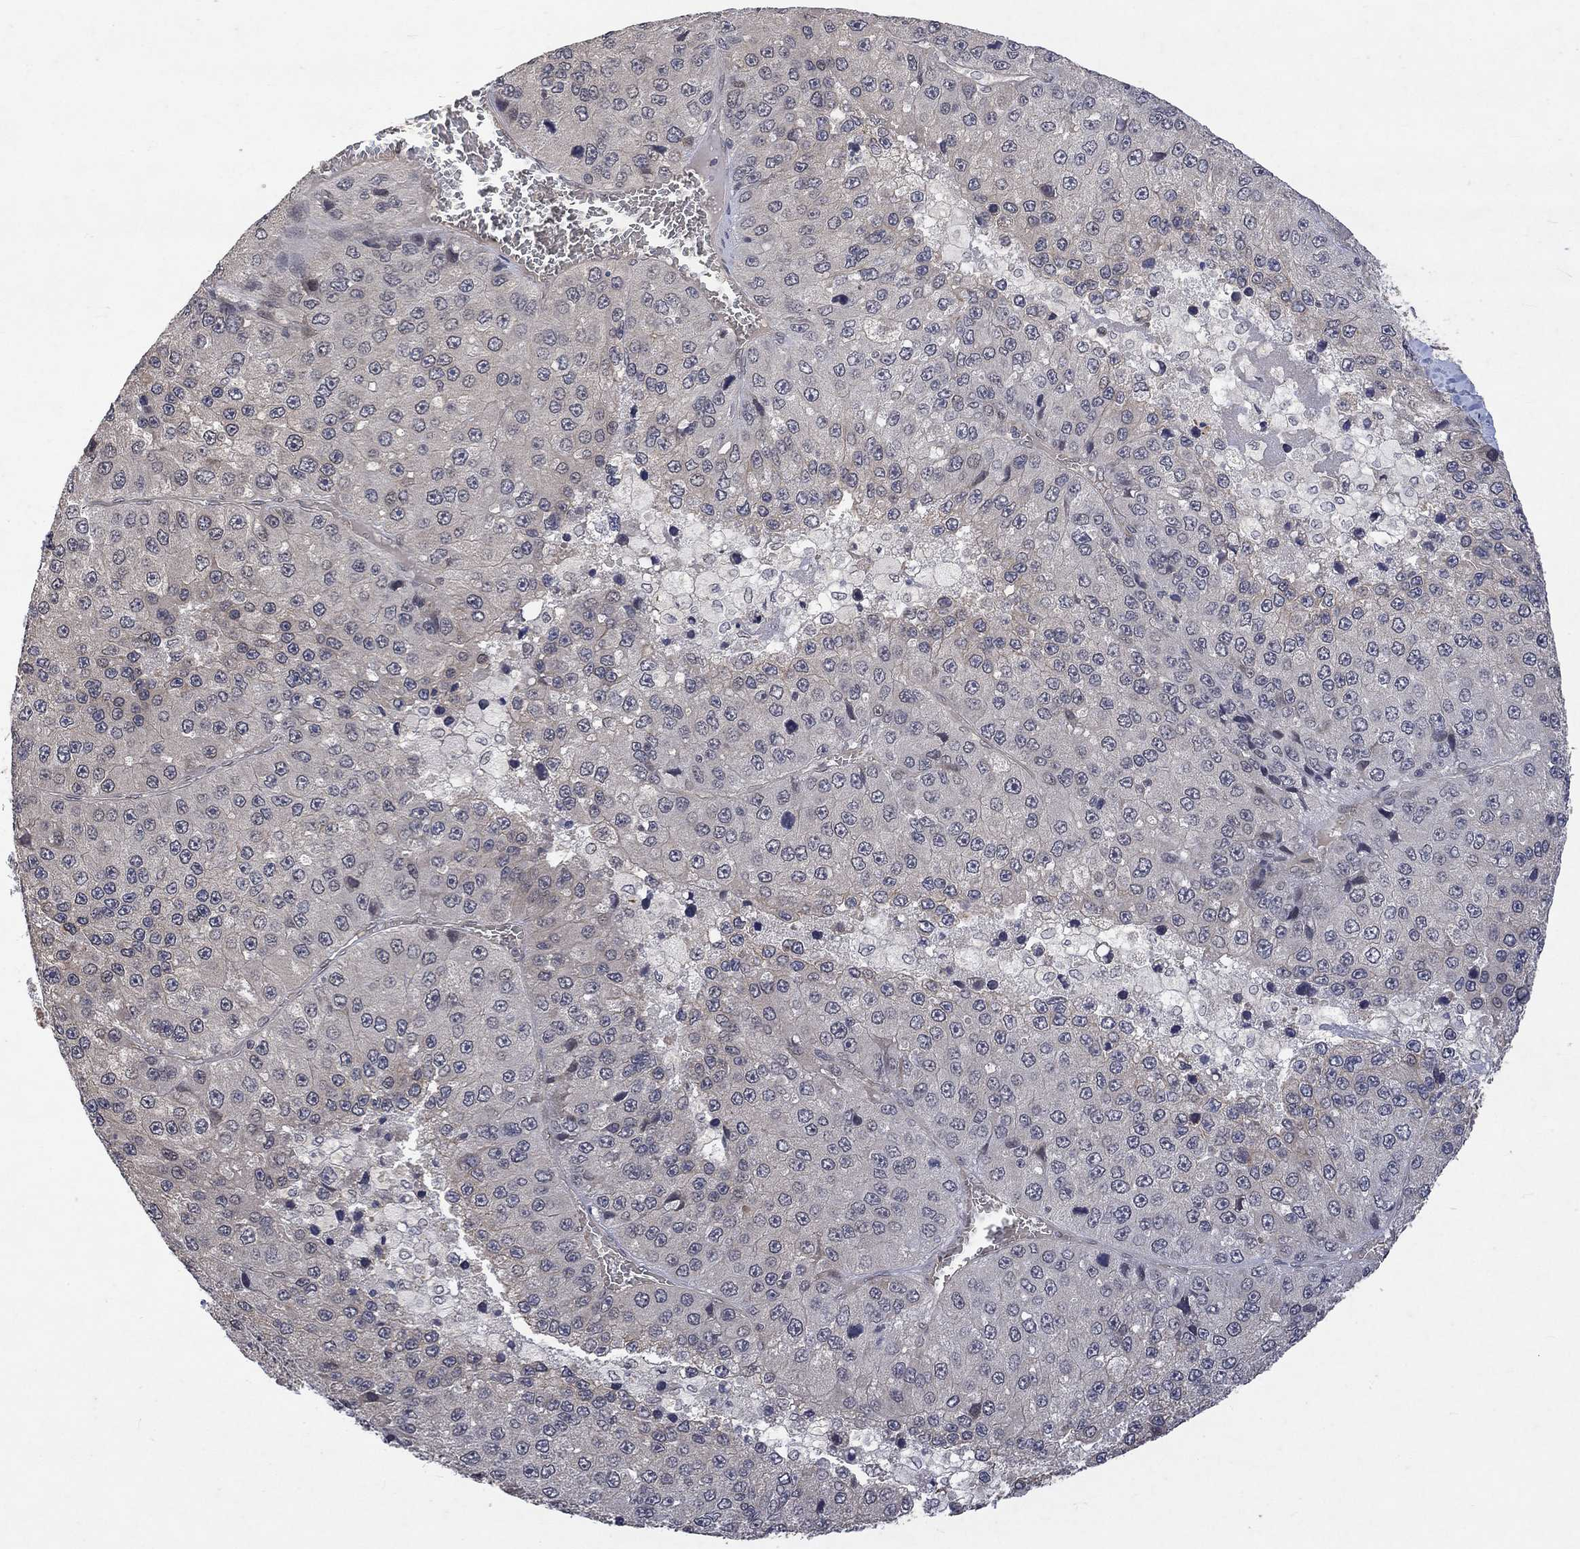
{"staining": {"intensity": "negative", "quantity": "none", "location": "none"}, "tissue": "liver cancer", "cell_type": "Tumor cells", "image_type": "cancer", "snomed": [{"axis": "morphology", "description": "Carcinoma, Hepatocellular, NOS"}, {"axis": "topography", "description": "Liver"}], "caption": "This is an immunohistochemistry photomicrograph of human liver hepatocellular carcinoma. There is no expression in tumor cells.", "gene": "GRIN2D", "patient": {"sex": "female", "age": 73}}